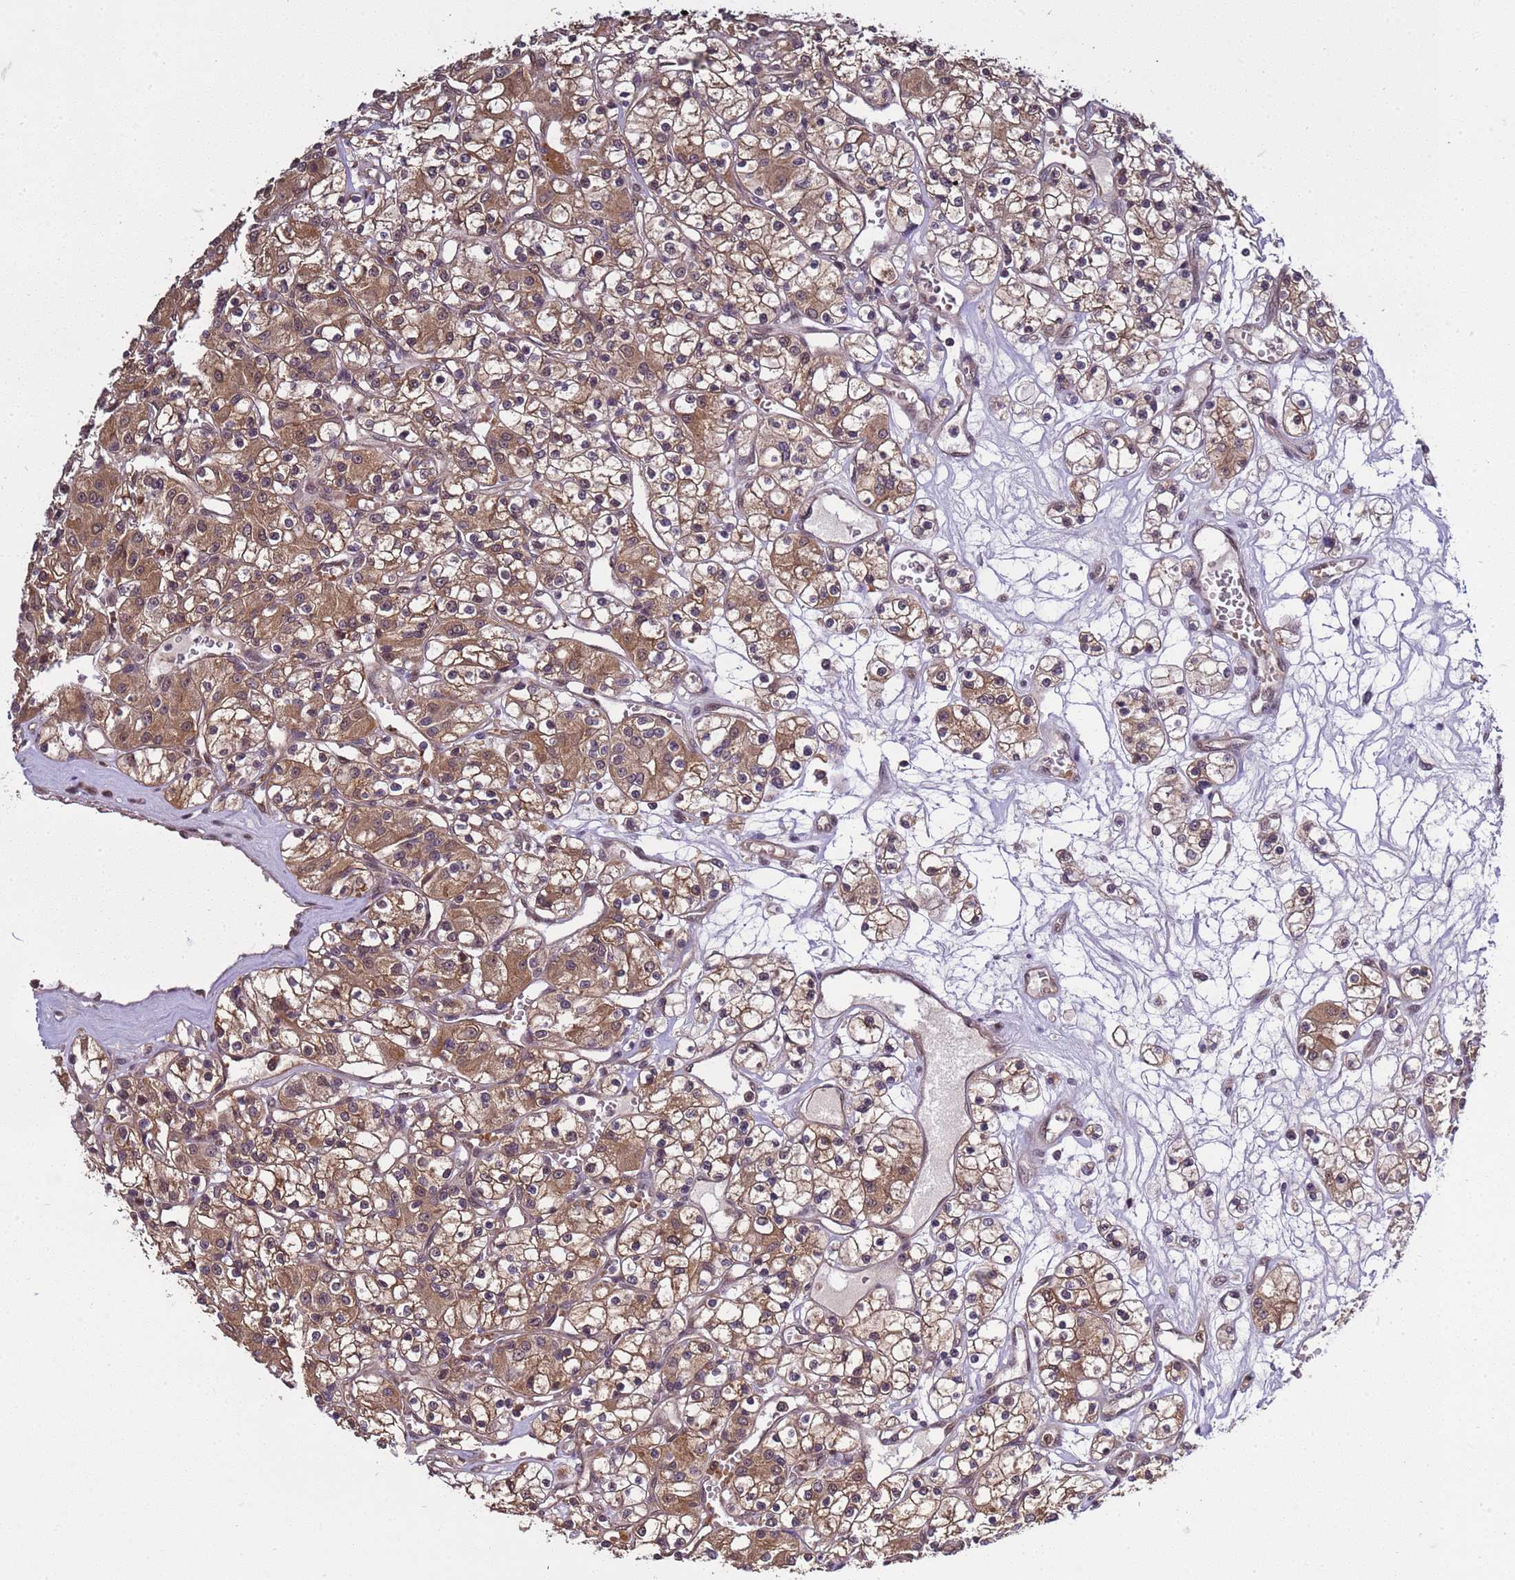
{"staining": {"intensity": "moderate", "quantity": ">75%", "location": "cytoplasmic/membranous,nuclear"}, "tissue": "renal cancer", "cell_type": "Tumor cells", "image_type": "cancer", "snomed": [{"axis": "morphology", "description": "Adenocarcinoma, NOS"}, {"axis": "topography", "description": "Kidney"}], "caption": "Tumor cells exhibit medium levels of moderate cytoplasmic/membranous and nuclear staining in approximately >75% of cells in renal cancer. The staining was performed using DAB (3,3'-diaminobenzidine), with brown indicating positive protein expression. Nuclei are stained blue with hematoxylin.", "gene": "GEN1", "patient": {"sex": "female", "age": 59}}